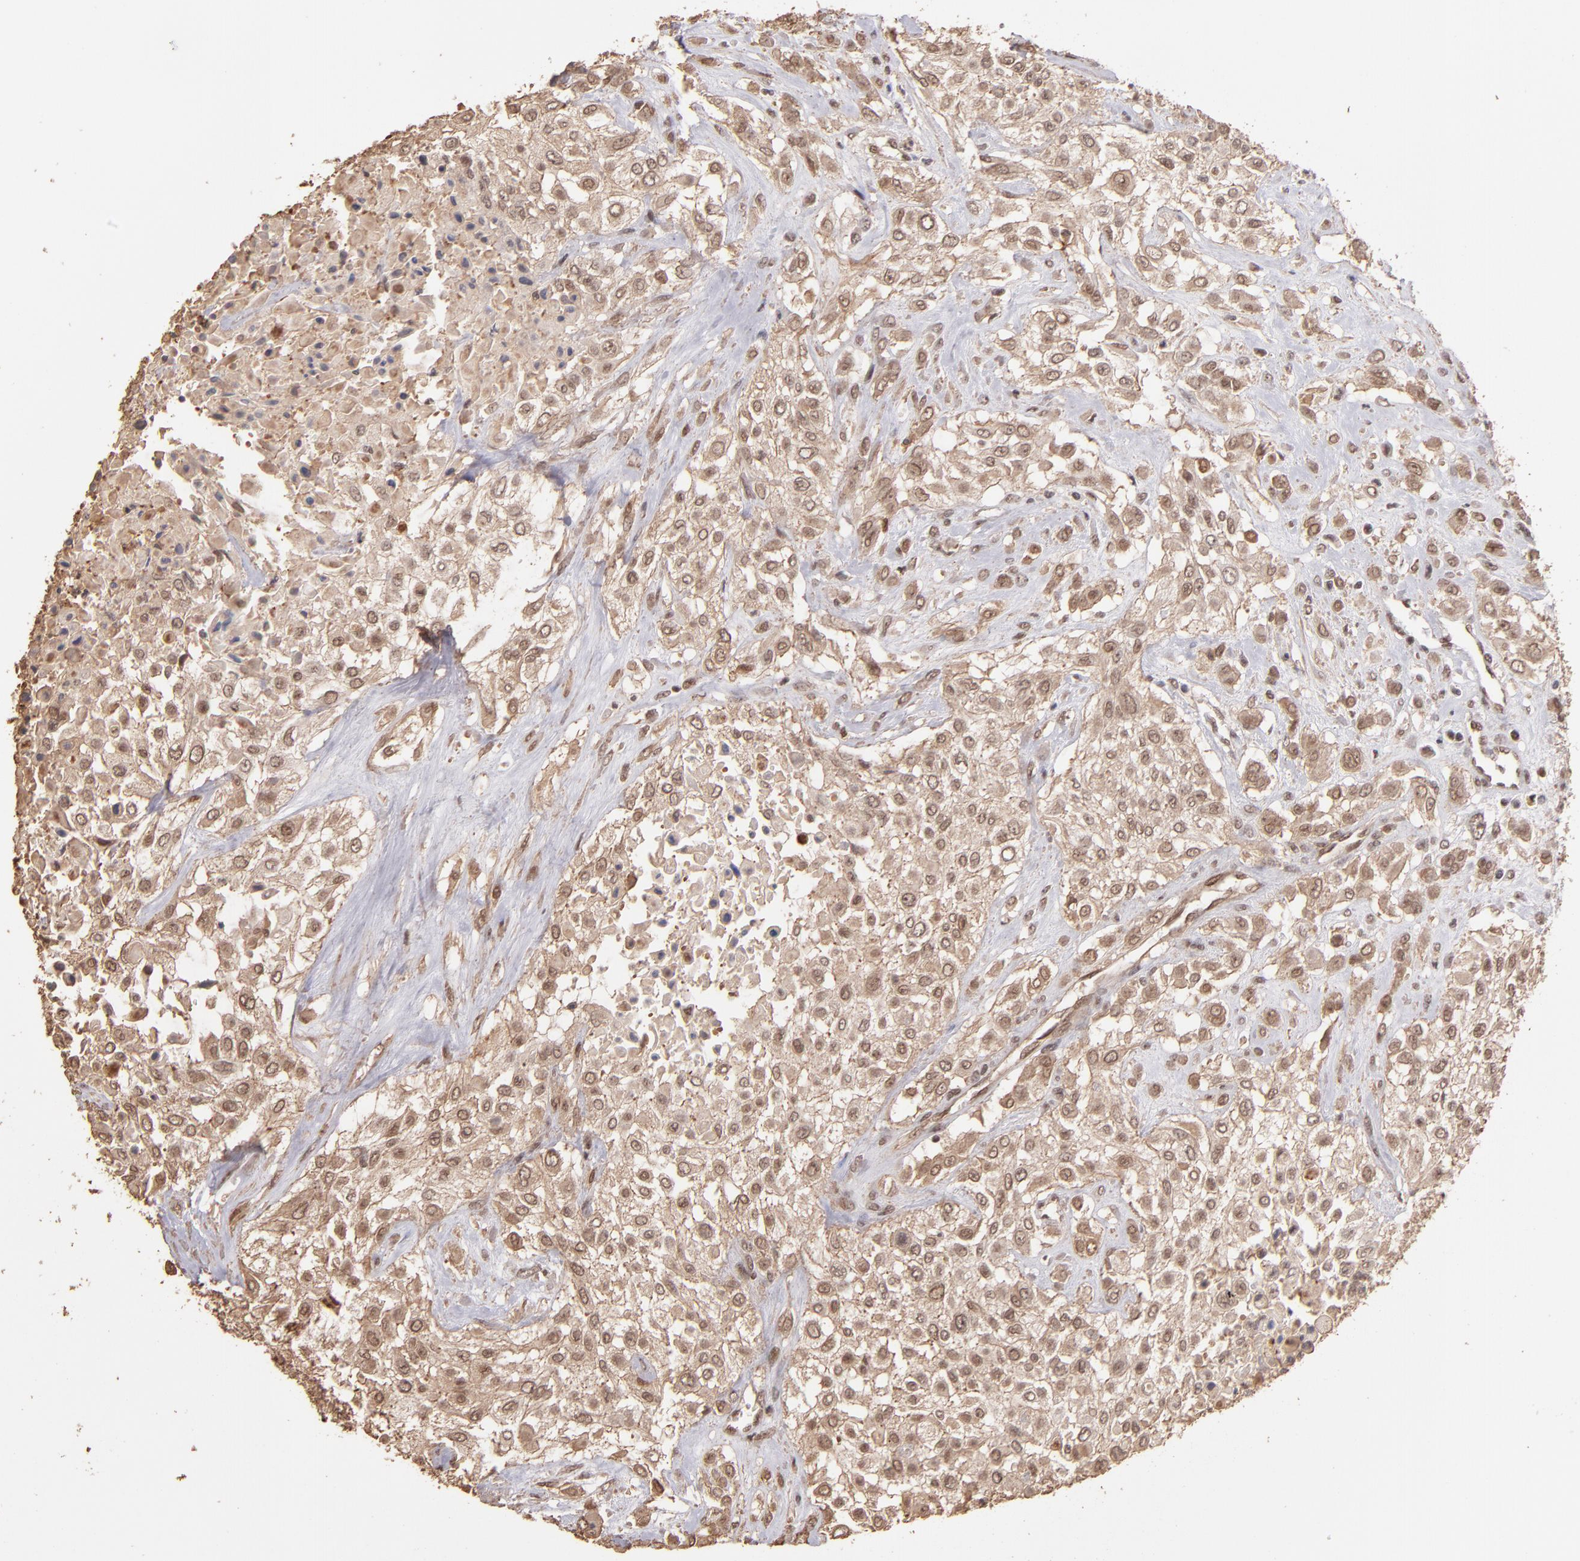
{"staining": {"intensity": "moderate", "quantity": ">75%", "location": "nuclear"}, "tissue": "urothelial cancer", "cell_type": "Tumor cells", "image_type": "cancer", "snomed": [{"axis": "morphology", "description": "Urothelial carcinoma, High grade"}, {"axis": "topography", "description": "Urinary bladder"}], "caption": "Urothelial carcinoma (high-grade) stained with immunohistochemistry (IHC) exhibits moderate nuclear expression in about >75% of tumor cells.", "gene": "TERF2", "patient": {"sex": "male", "age": 57}}